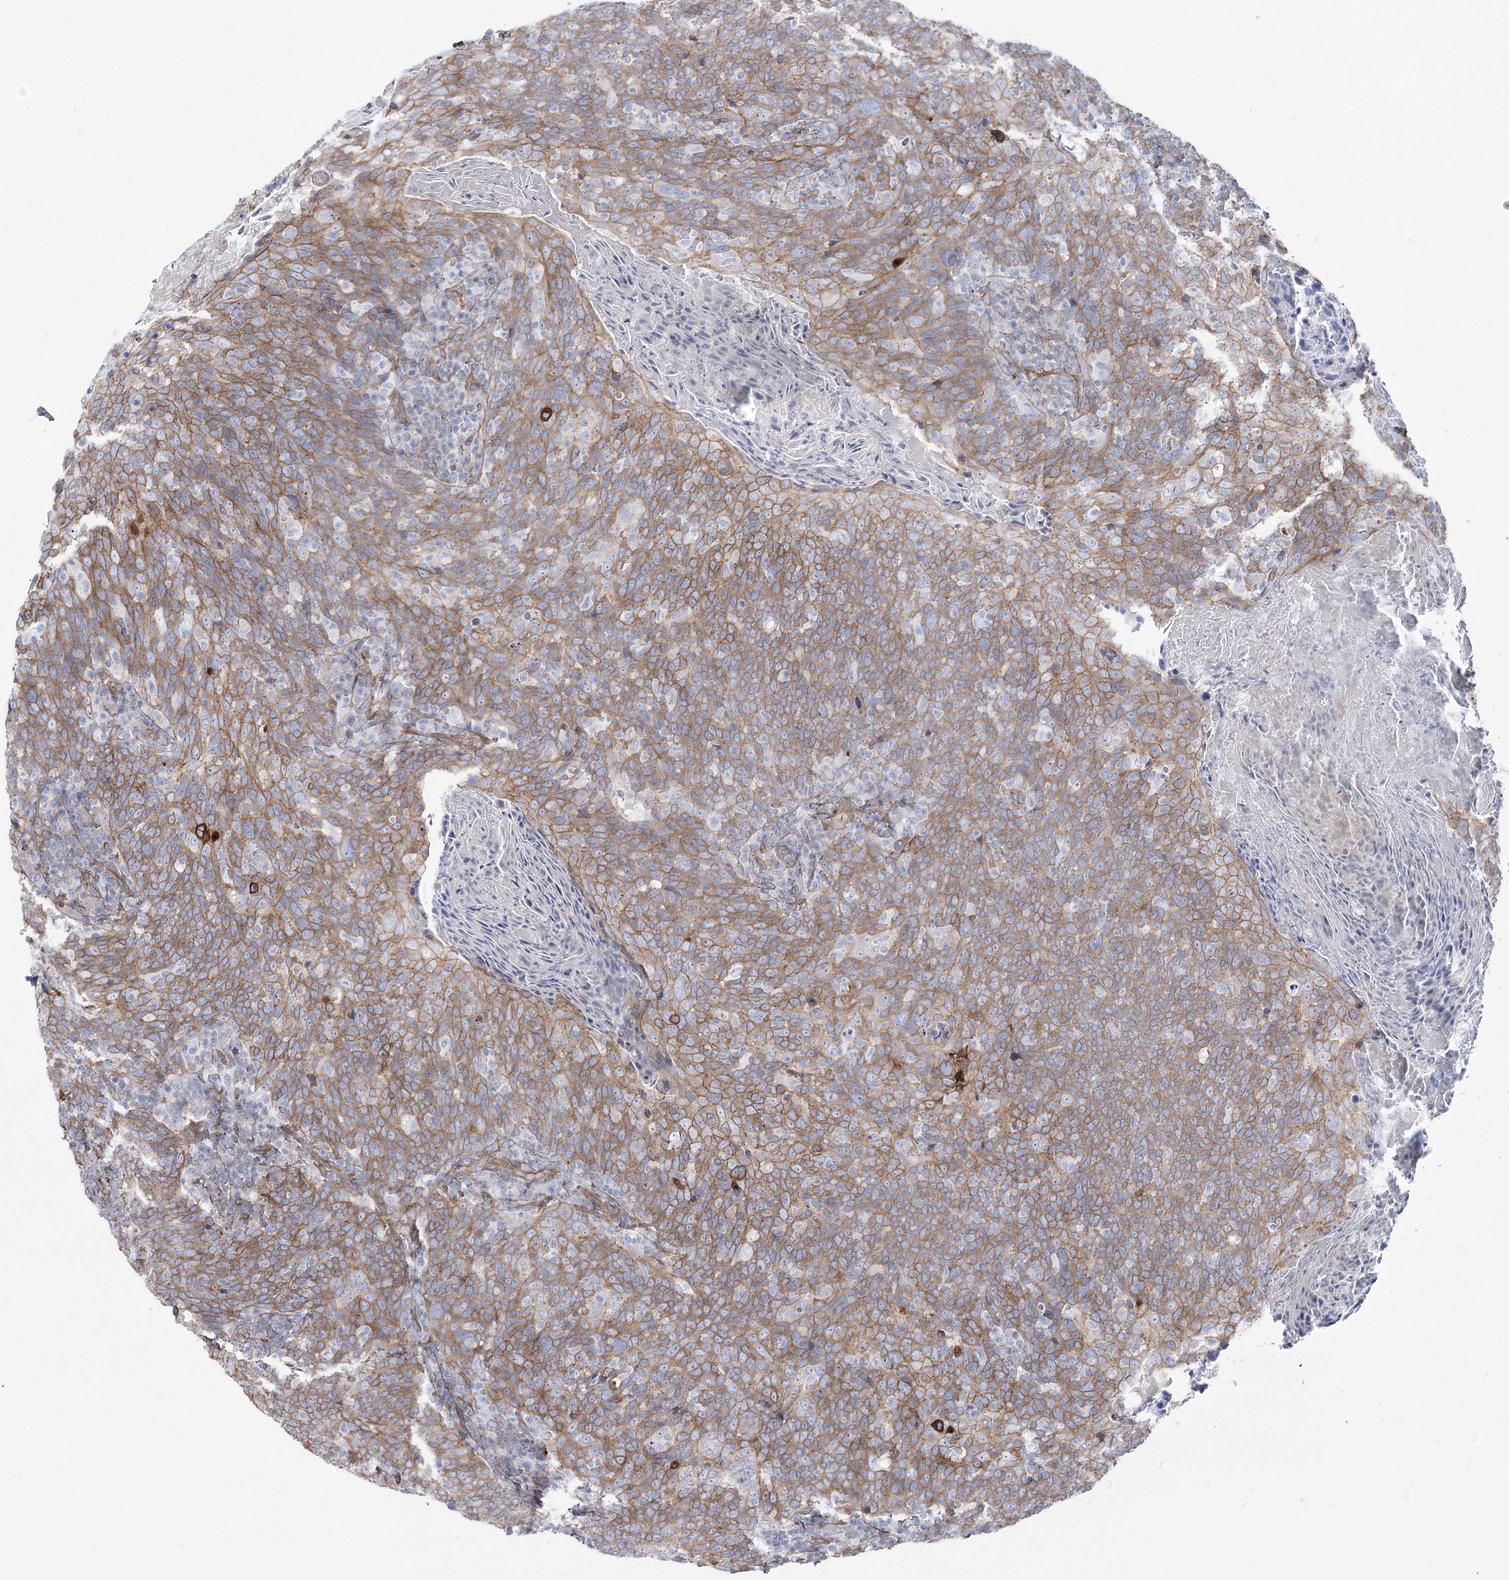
{"staining": {"intensity": "moderate", "quantity": ">75%", "location": "cytoplasmic/membranous"}, "tissue": "head and neck cancer", "cell_type": "Tumor cells", "image_type": "cancer", "snomed": [{"axis": "morphology", "description": "Squamous cell carcinoma, NOS"}, {"axis": "morphology", "description": "Squamous cell carcinoma, metastatic, NOS"}, {"axis": "topography", "description": "Lymph node"}, {"axis": "topography", "description": "Head-Neck"}], "caption": "Immunohistochemical staining of human head and neck cancer shows medium levels of moderate cytoplasmic/membranous positivity in about >75% of tumor cells. Immunohistochemistry stains the protein in brown and the nuclei are stained blue.", "gene": "PLEKHA5", "patient": {"sex": "male", "age": 62}}